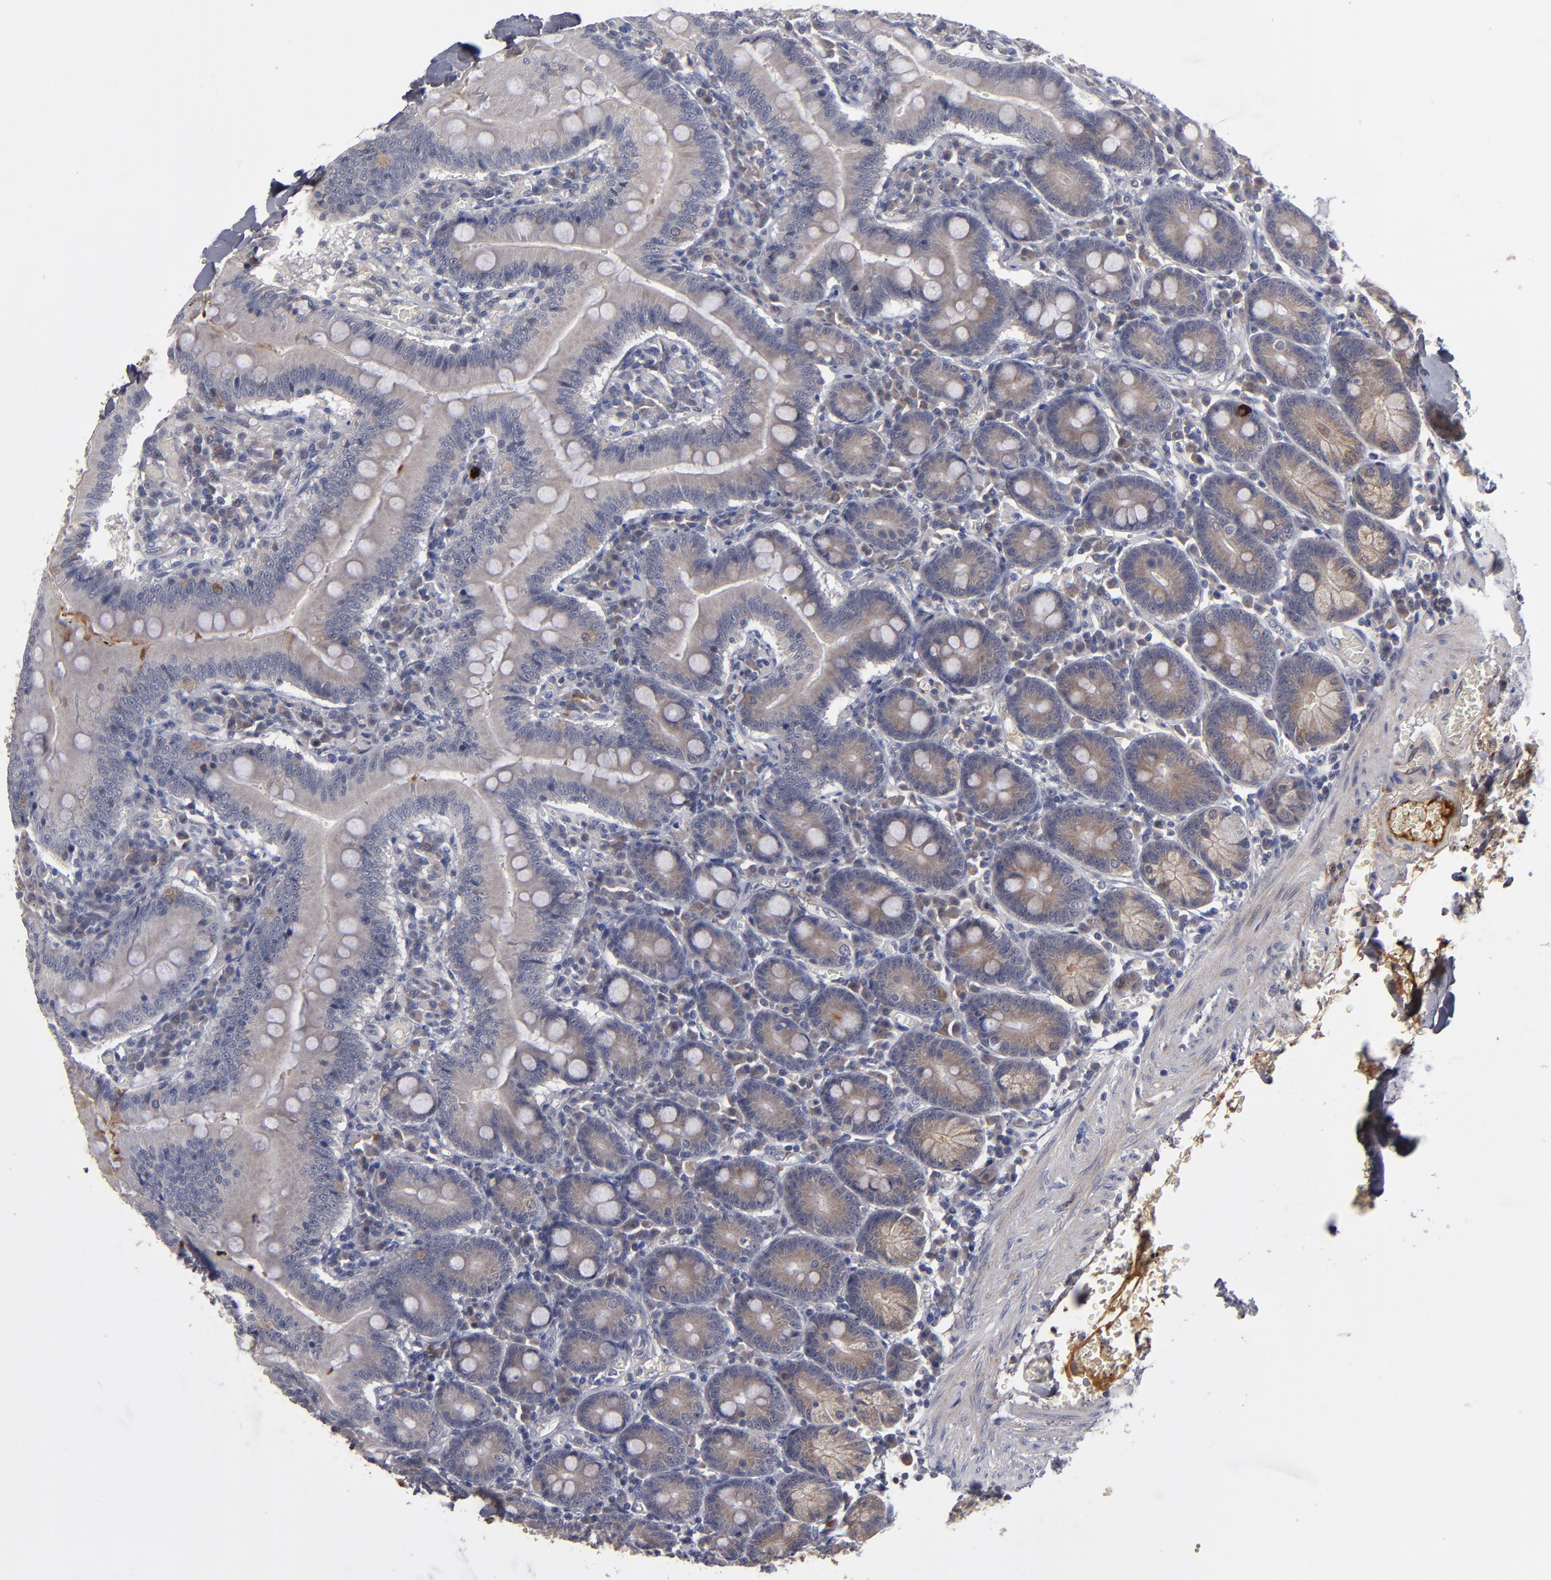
{"staining": {"intensity": "negative", "quantity": "none", "location": "none"}, "tissue": "small intestine", "cell_type": "Glandular cells", "image_type": "normal", "snomed": [{"axis": "morphology", "description": "Normal tissue, NOS"}, {"axis": "topography", "description": "Small intestine"}], "caption": "IHC histopathology image of unremarkable small intestine: human small intestine stained with DAB demonstrates no significant protein staining in glandular cells. (DAB immunohistochemistry with hematoxylin counter stain).", "gene": "EXD2", "patient": {"sex": "male", "age": 71}}